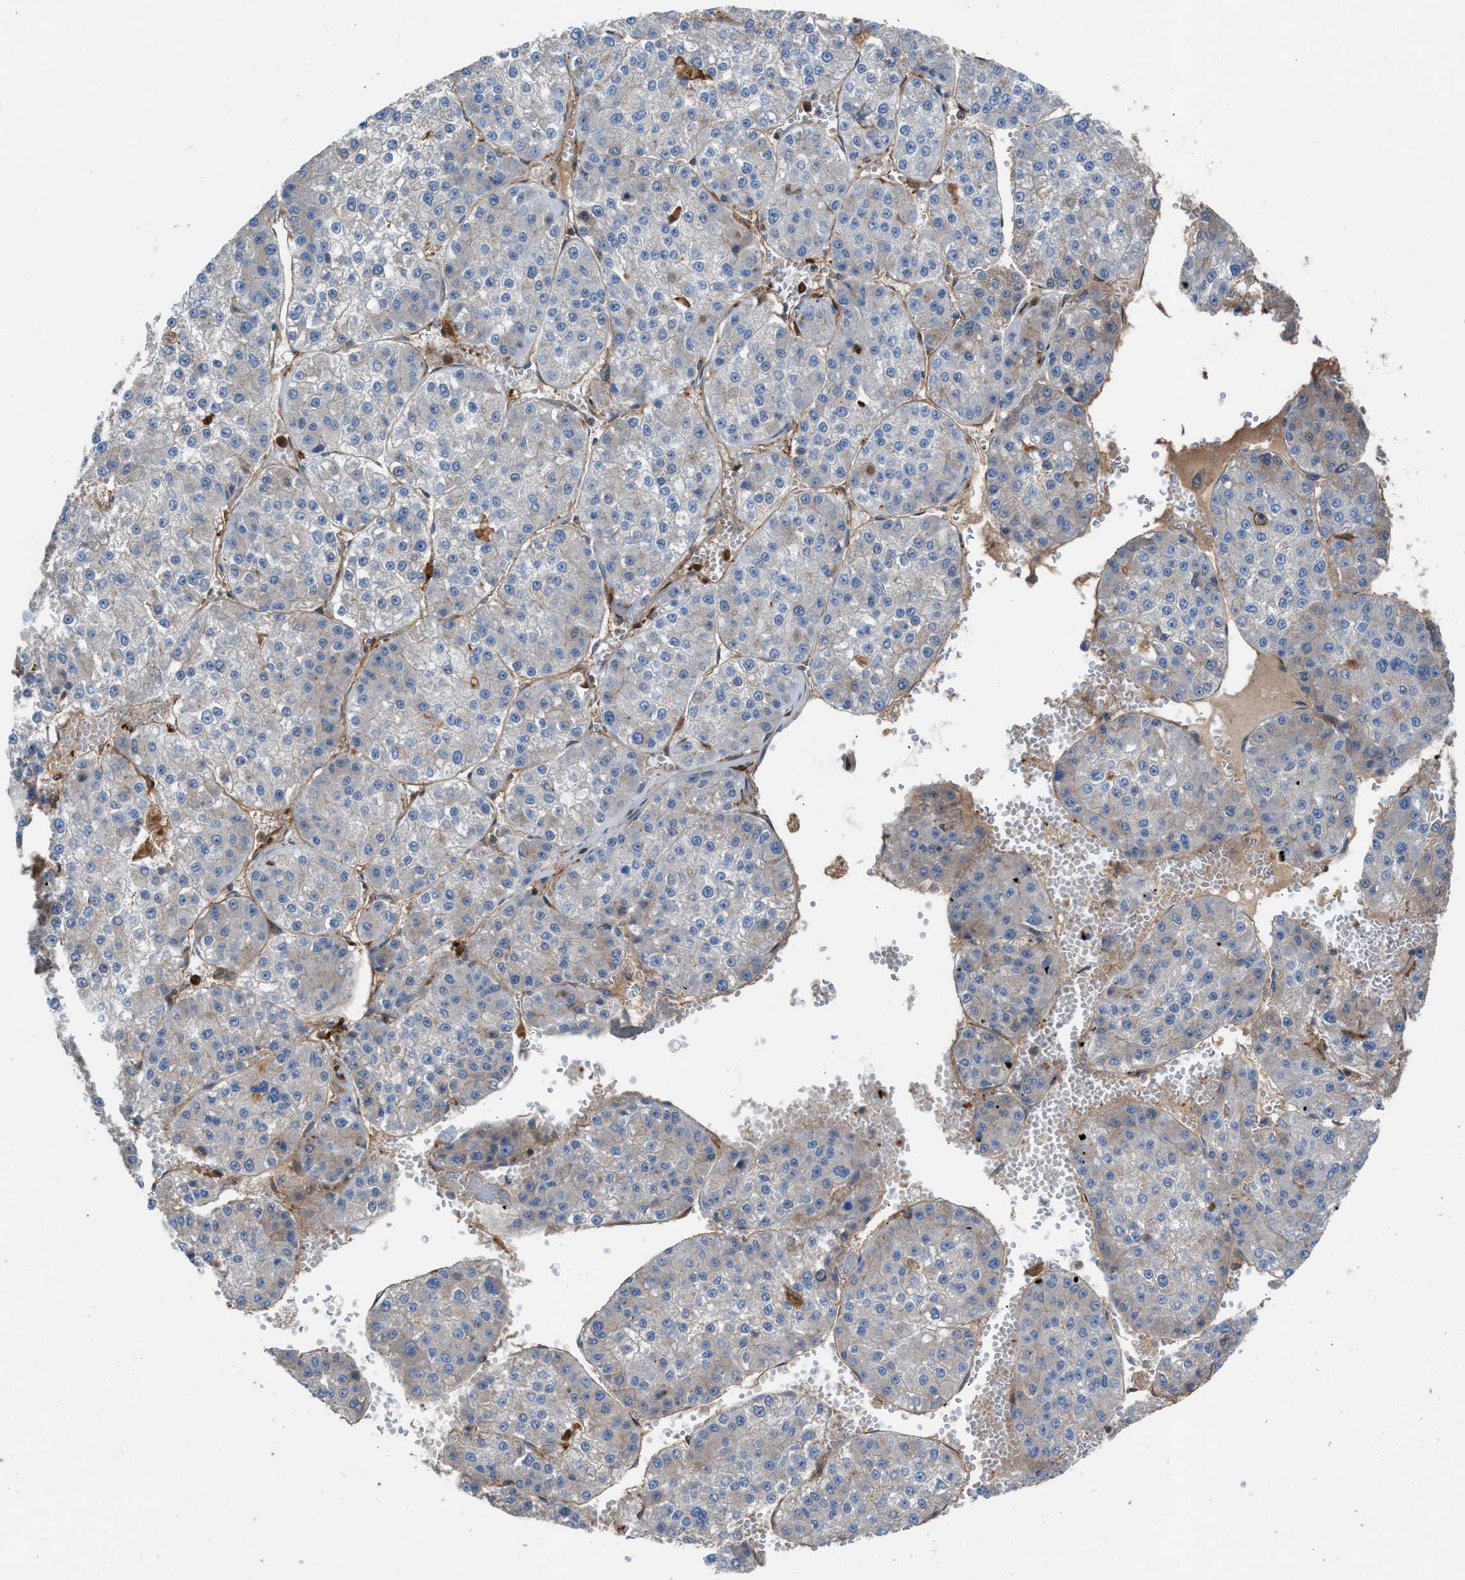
{"staining": {"intensity": "negative", "quantity": "none", "location": "none"}, "tissue": "liver cancer", "cell_type": "Tumor cells", "image_type": "cancer", "snomed": [{"axis": "morphology", "description": "Carcinoma, Hepatocellular, NOS"}, {"axis": "topography", "description": "Liver"}], "caption": "Histopathology image shows no protein expression in tumor cells of liver hepatocellular carcinoma tissue.", "gene": "TPK1", "patient": {"sex": "female", "age": 73}}